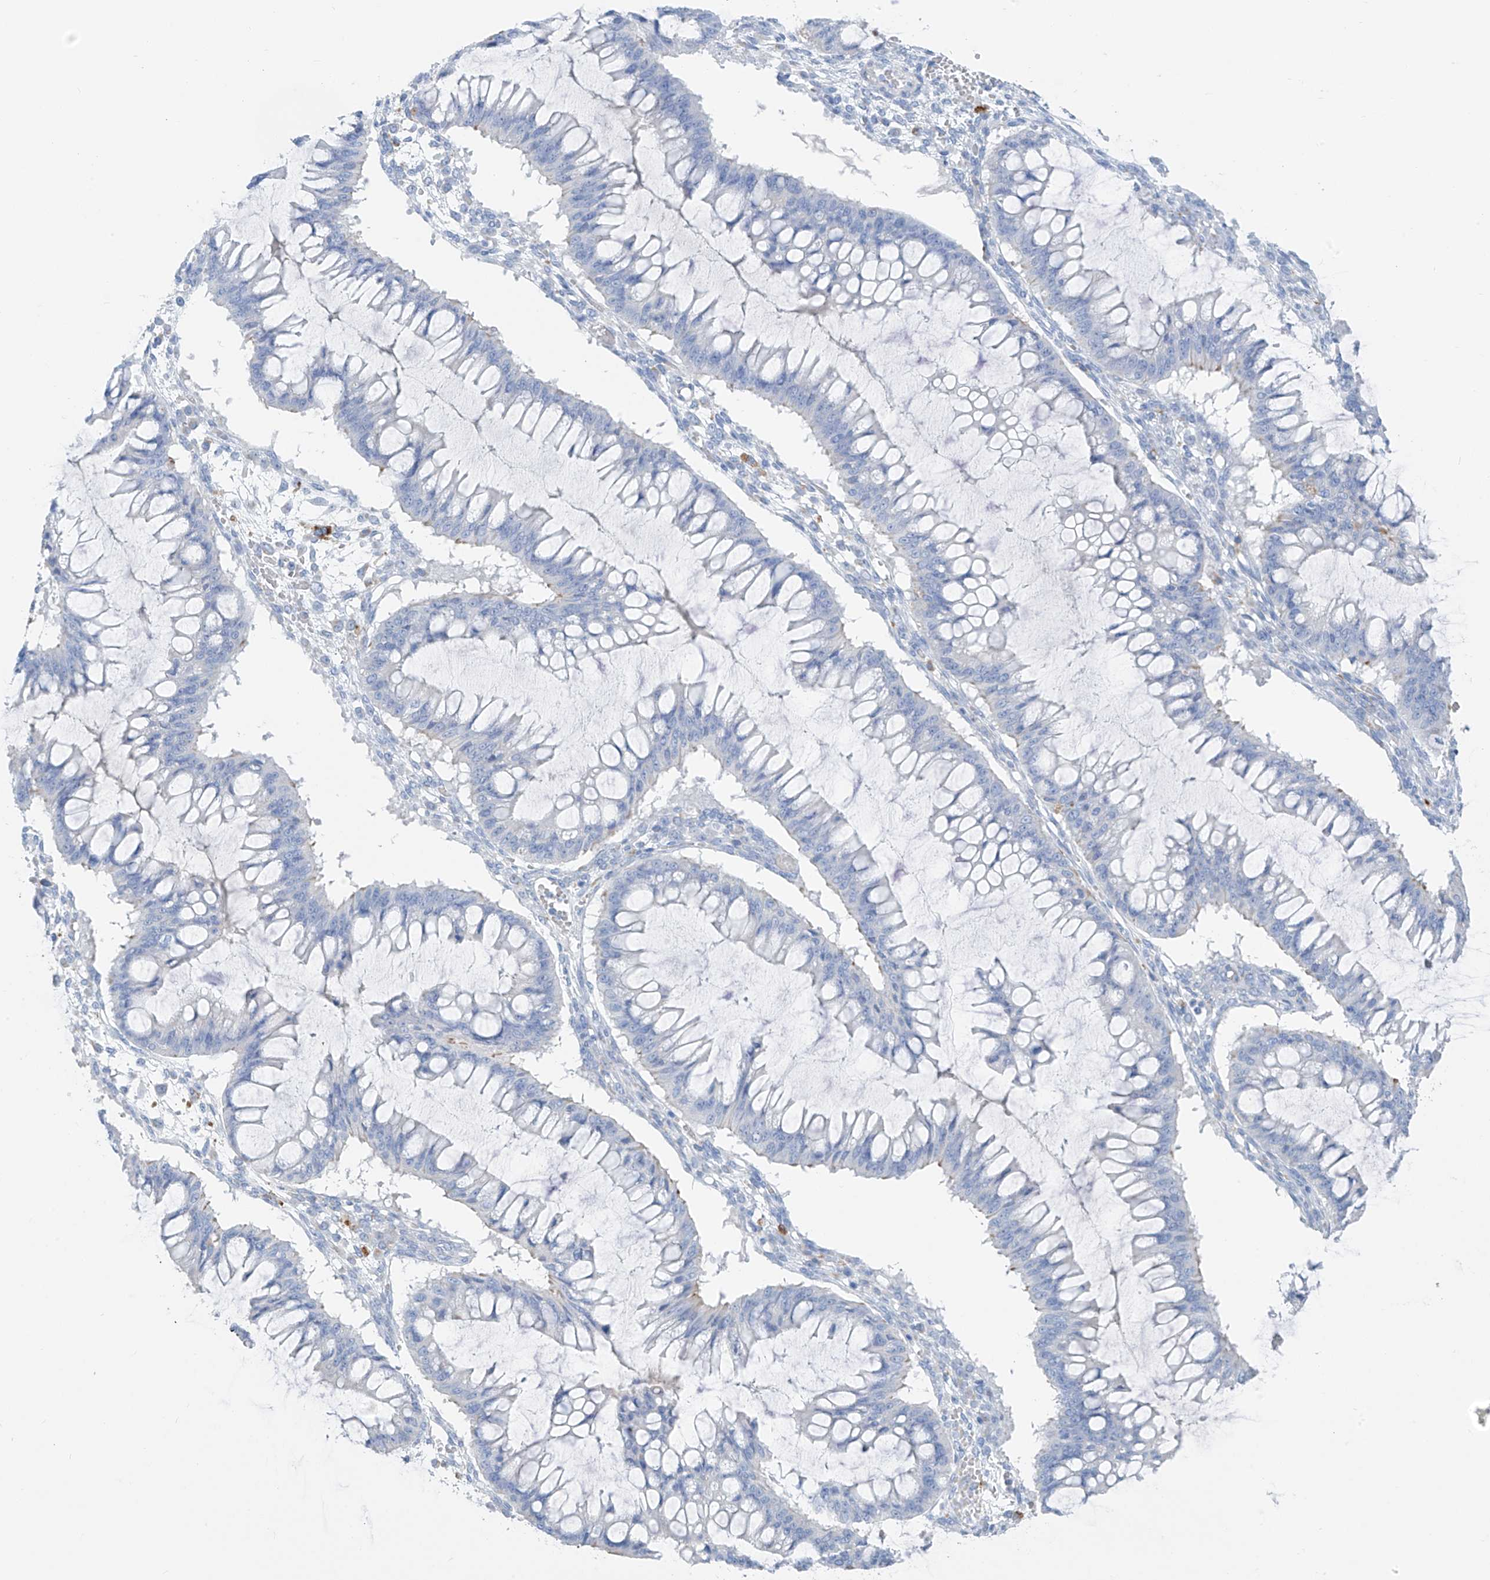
{"staining": {"intensity": "negative", "quantity": "none", "location": "none"}, "tissue": "ovarian cancer", "cell_type": "Tumor cells", "image_type": "cancer", "snomed": [{"axis": "morphology", "description": "Cystadenocarcinoma, mucinous, NOS"}, {"axis": "topography", "description": "Ovary"}], "caption": "Immunohistochemistry of human ovarian cancer (mucinous cystadenocarcinoma) exhibits no expression in tumor cells. (DAB (3,3'-diaminobenzidine) IHC, high magnification).", "gene": "GLMP", "patient": {"sex": "female", "age": 73}}